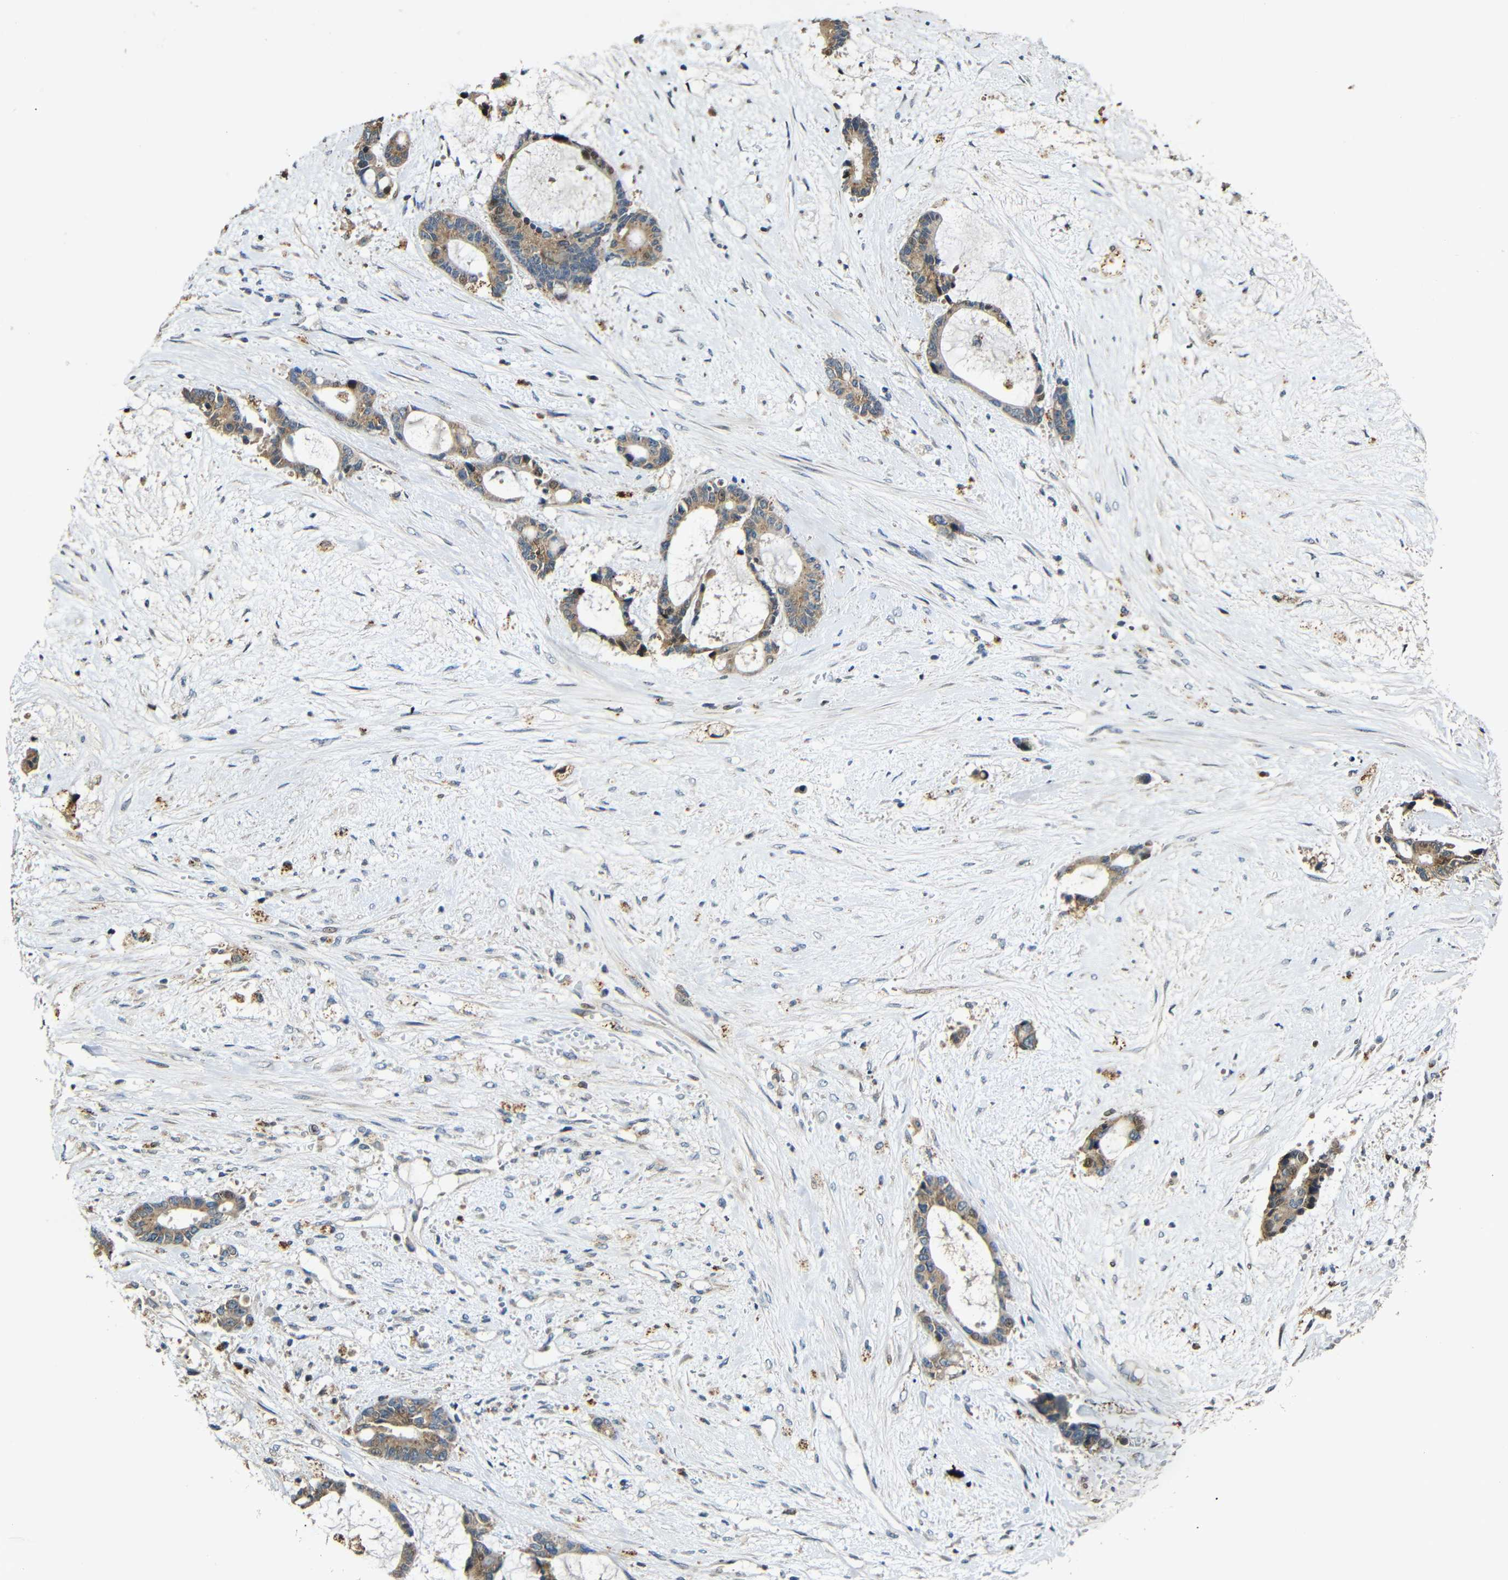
{"staining": {"intensity": "moderate", "quantity": ">75%", "location": "cytoplasmic/membranous,nuclear"}, "tissue": "liver cancer", "cell_type": "Tumor cells", "image_type": "cancer", "snomed": [{"axis": "morphology", "description": "Normal tissue, NOS"}, {"axis": "morphology", "description": "Cholangiocarcinoma"}, {"axis": "topography", "description": "Liver"}, {"axis": "topography", "description": "Peripheral nerve tissue"}], "caption": "Liver cholangiocarcinoma stained for a protein (brown) displays moderate cytoplasmic/membranous and nuclear positive expression in approximately >75% of tumor cells.", "gene": "KAZALD1", "patient": {"sex": "female", "age": 73}}